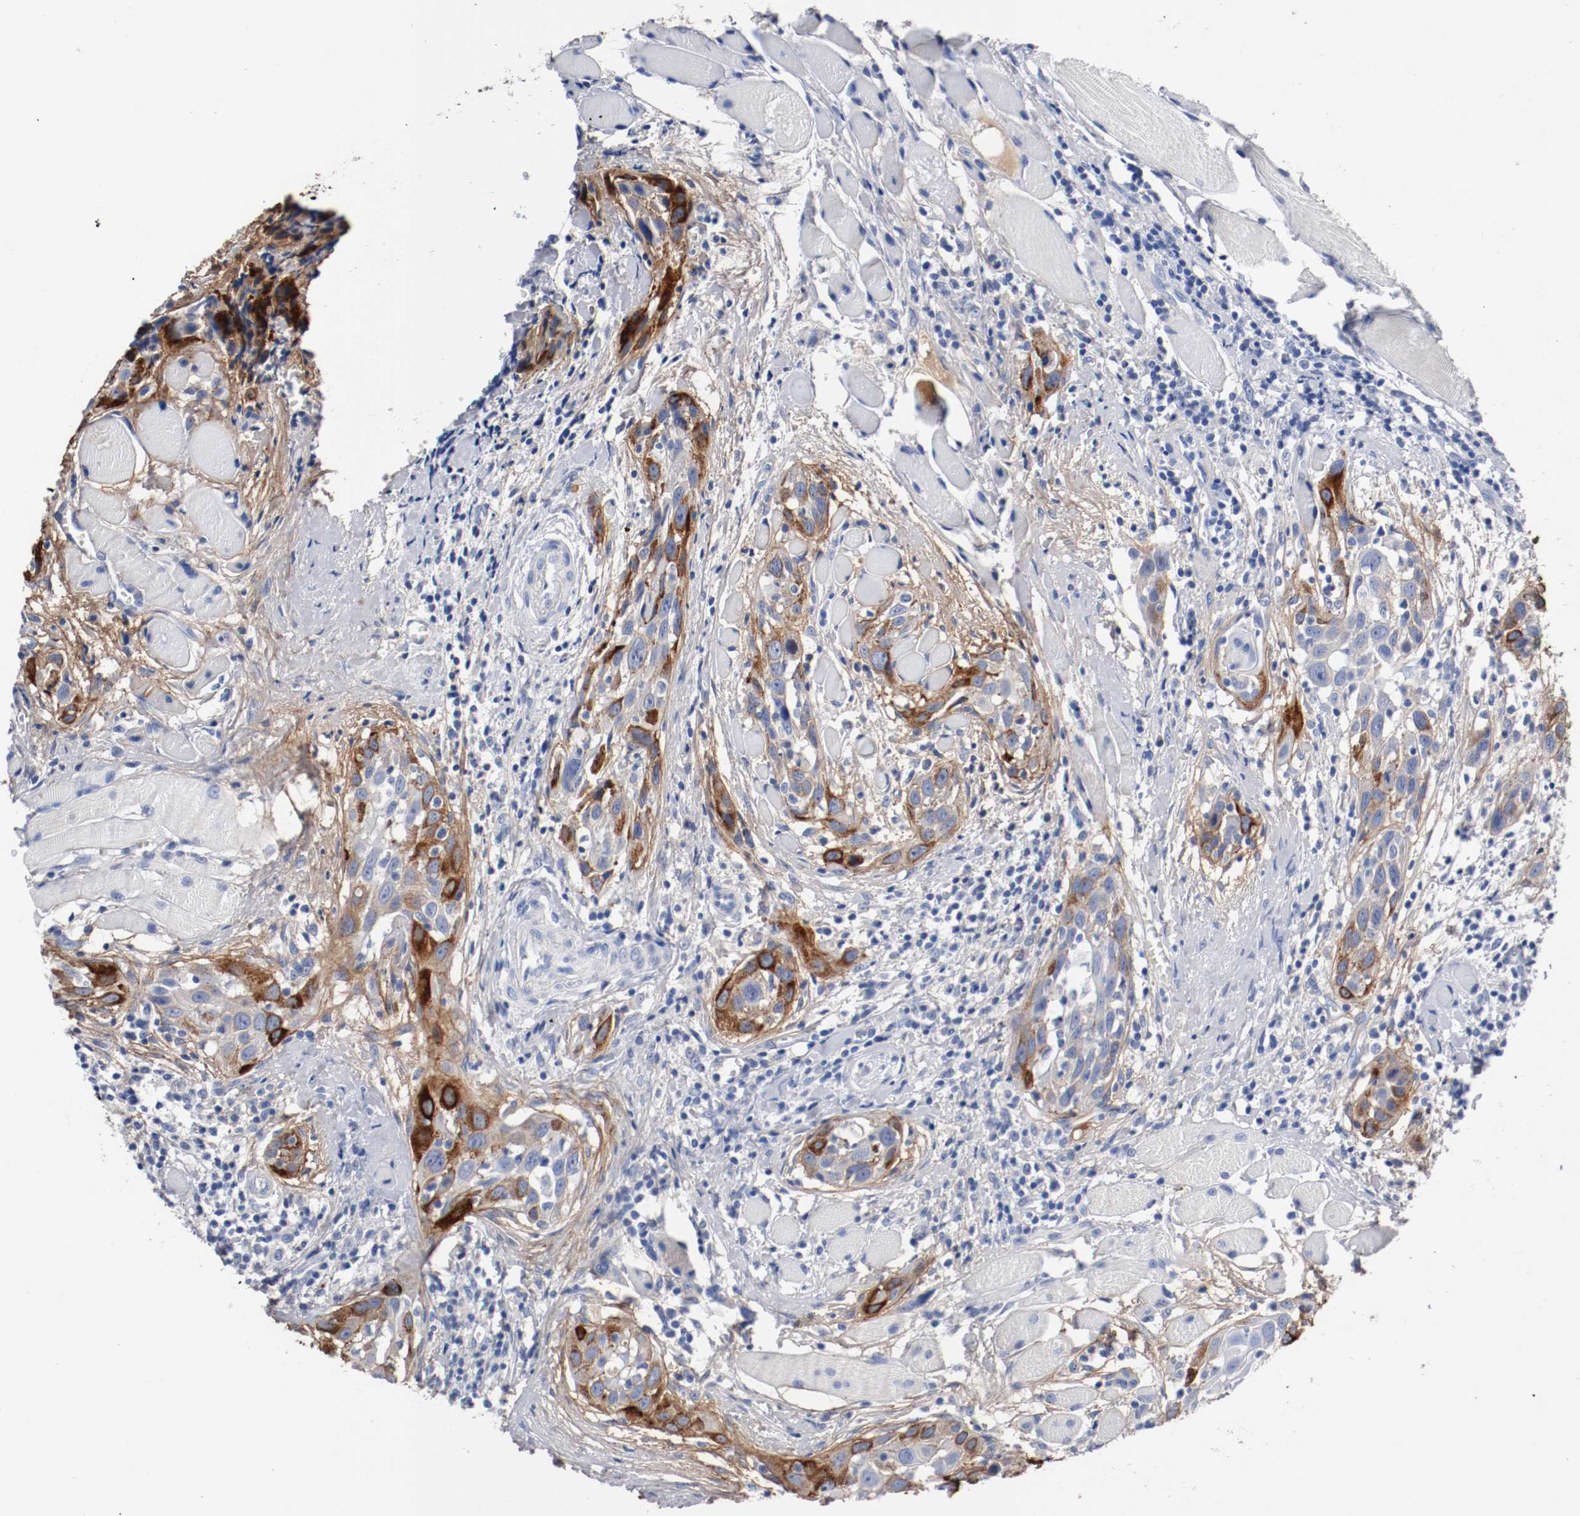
{"staining": {"intensity": "strong", "quantity": ">75%", "location": "cytoplasmic/membranous"}, "tissue": "head and neck cancer", "cell_type": "Tumor cells", "image_type": "cancer", "snomed": [{"axis": "morphology", "description": "Squamous cell carcinoma, NOS"}, {"axis": "topography", "description": "Oral tissue"}, {"axis": "topography", "description": "Head-Neck"}], "caption": "Head and neck cancer was stained to show a protein in brown. There is high levels of strong cytoplasmic/membranous positivity in about >75% of tumor cells. (Brightfield microscopy of DAB IHC at high magnification).", "gene": "TNC", "patient": {"sex": "female", "age": 50}}